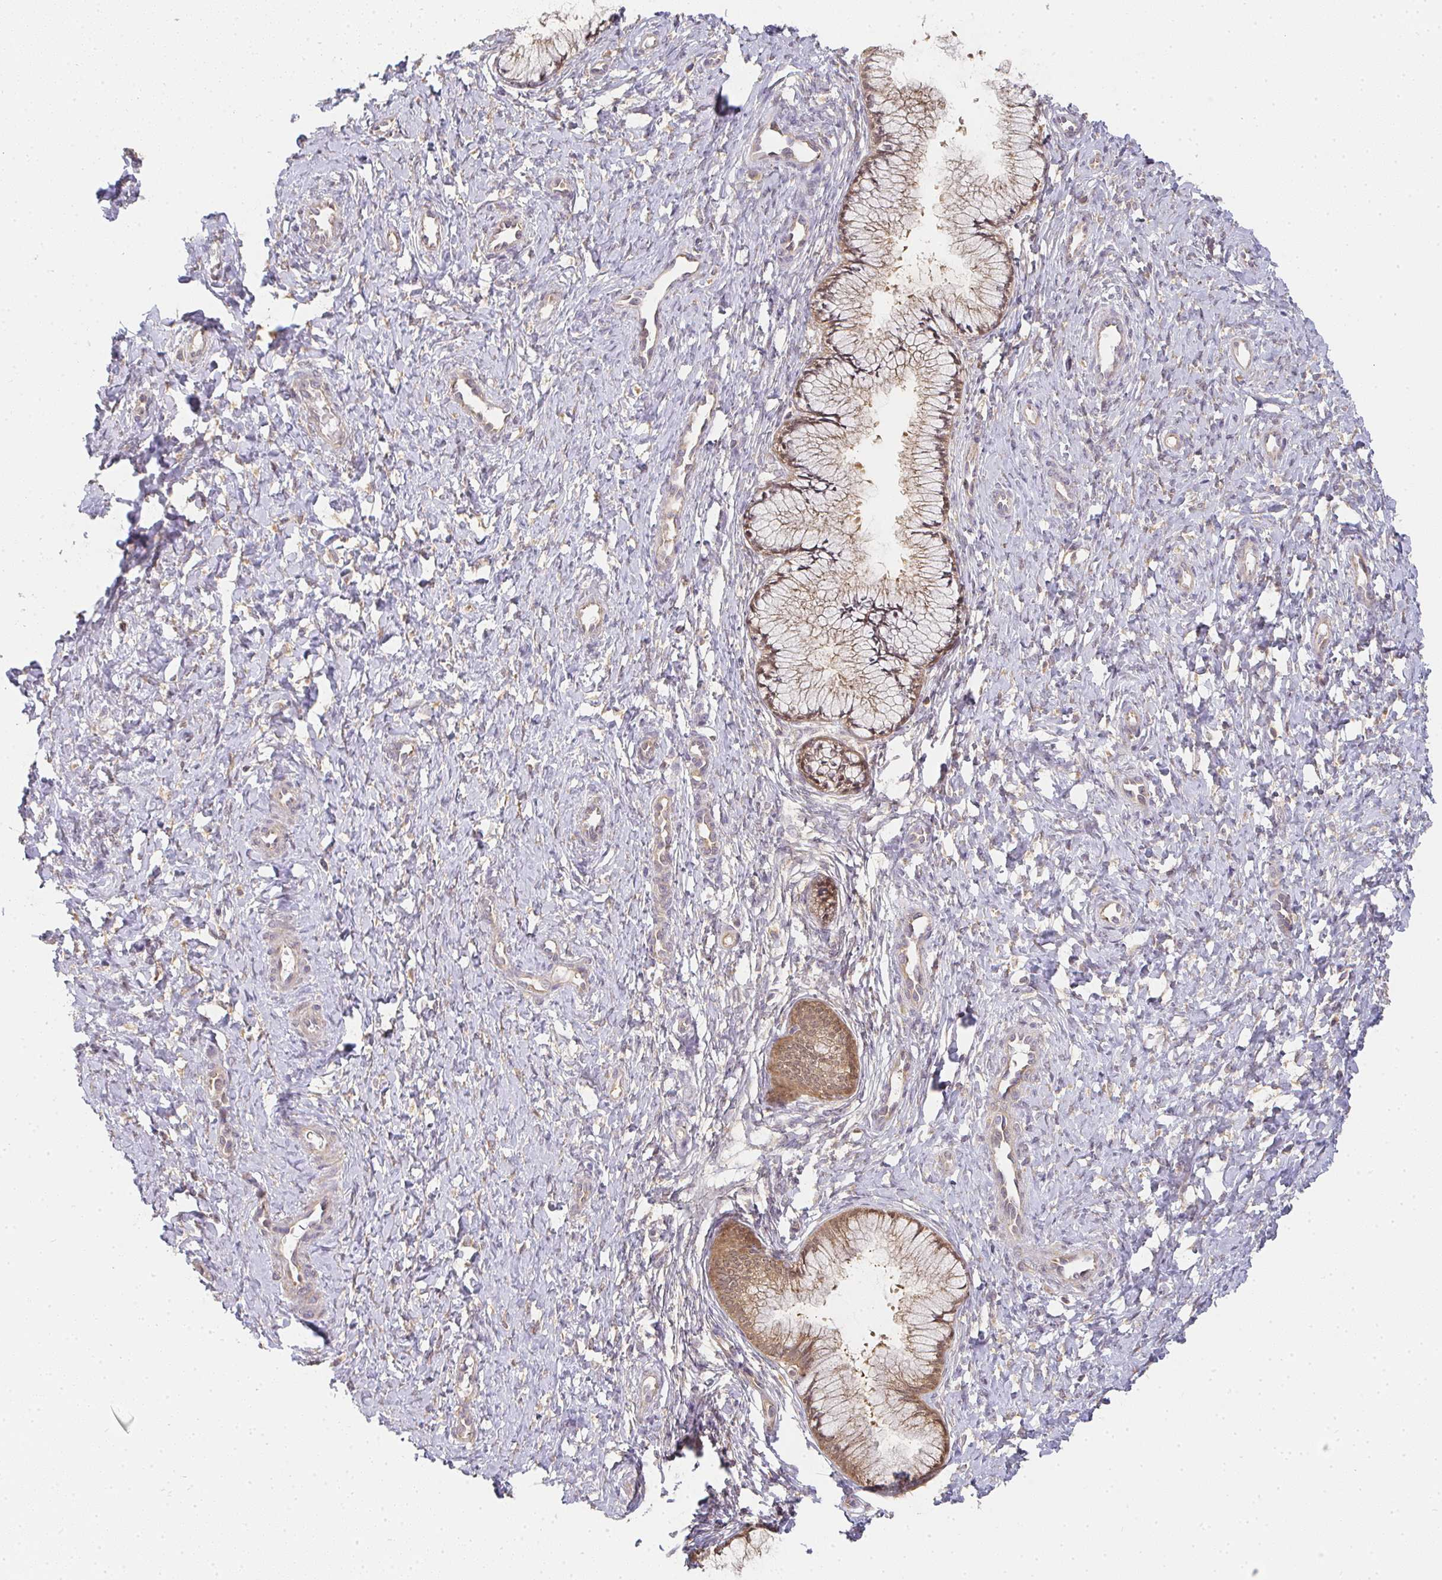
{"staining": {"intensity": "moderate", "quantity": ">75%", "location": "cytoplasmic/membranous"}, "tissue": "cervix", "cell_type": "Glandular cells", "image_type": "normal", "snomed": [{"axis": "morphology", "description": "Normal tissue, NOS"}, {"axis": "topography", "description": "Cervix"}], "caption": "Immunohistochemical staining of normal human cervix displays moderate cytoplasmic/membranous protein staining in about >75% of glandular cells.", "gene": "SLC35B3", "patient": {"sex": "female", "age": 37}}